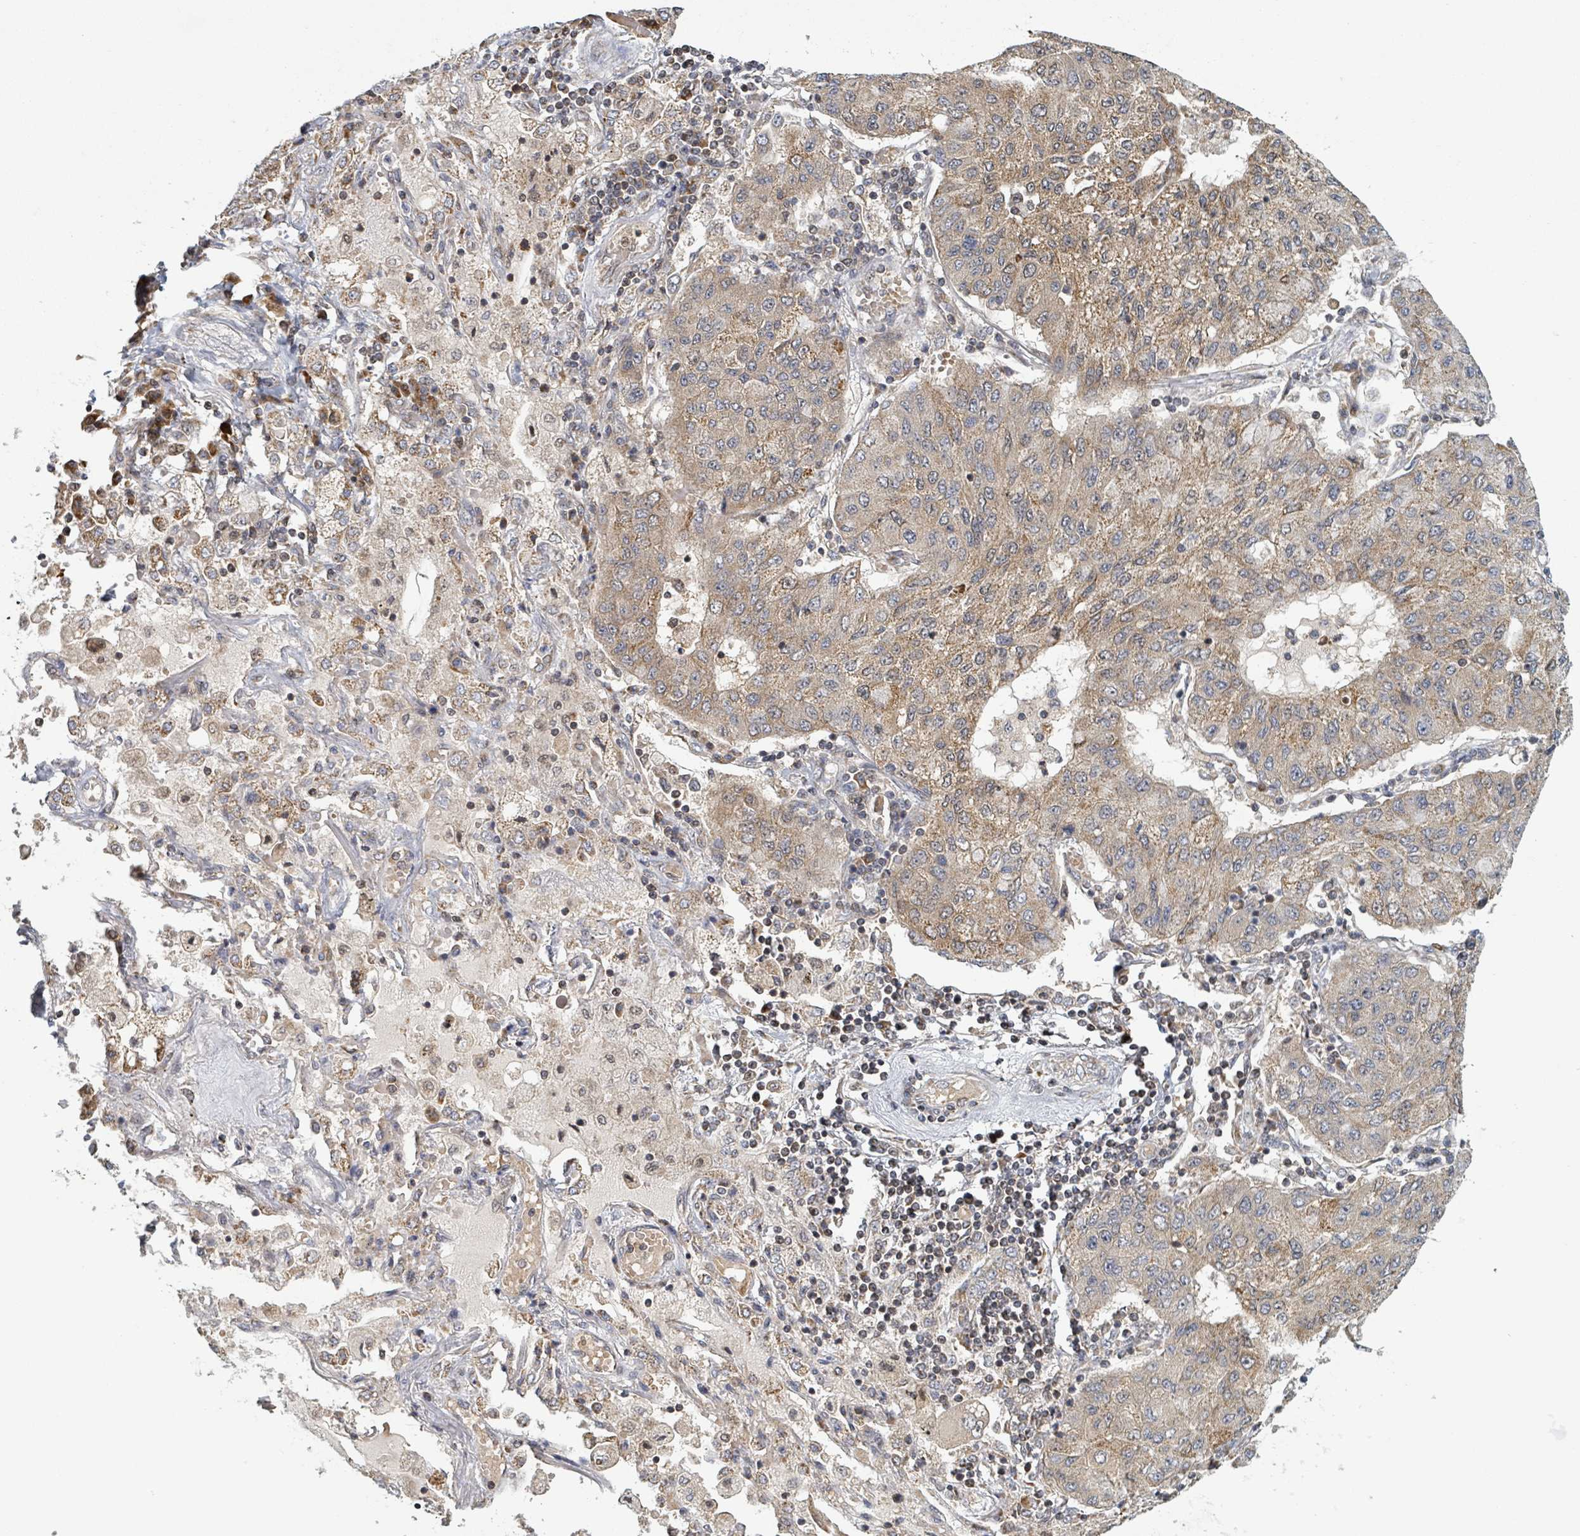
{"staining": {"intensity": "moderate", "quantity": ">75%", "location": "cytoplasmic/membranous"}, "tissue": "lung cancer", "cell_type": "Tumor cells", "image_type": "cancer", "snomed": [{"axis": "morphology", "description": "Squamous cell carcinoma, NOS"}, {"axis": "topography", "description": "Lung"}], "caption": "Protein staining by IHC displays moderate cytoplasmic/membranous positivity in approximately >75% of tumor cells in lung cancer.", "gene": "HIVEP1", "patient": {"sex": "male", "age": 74}}